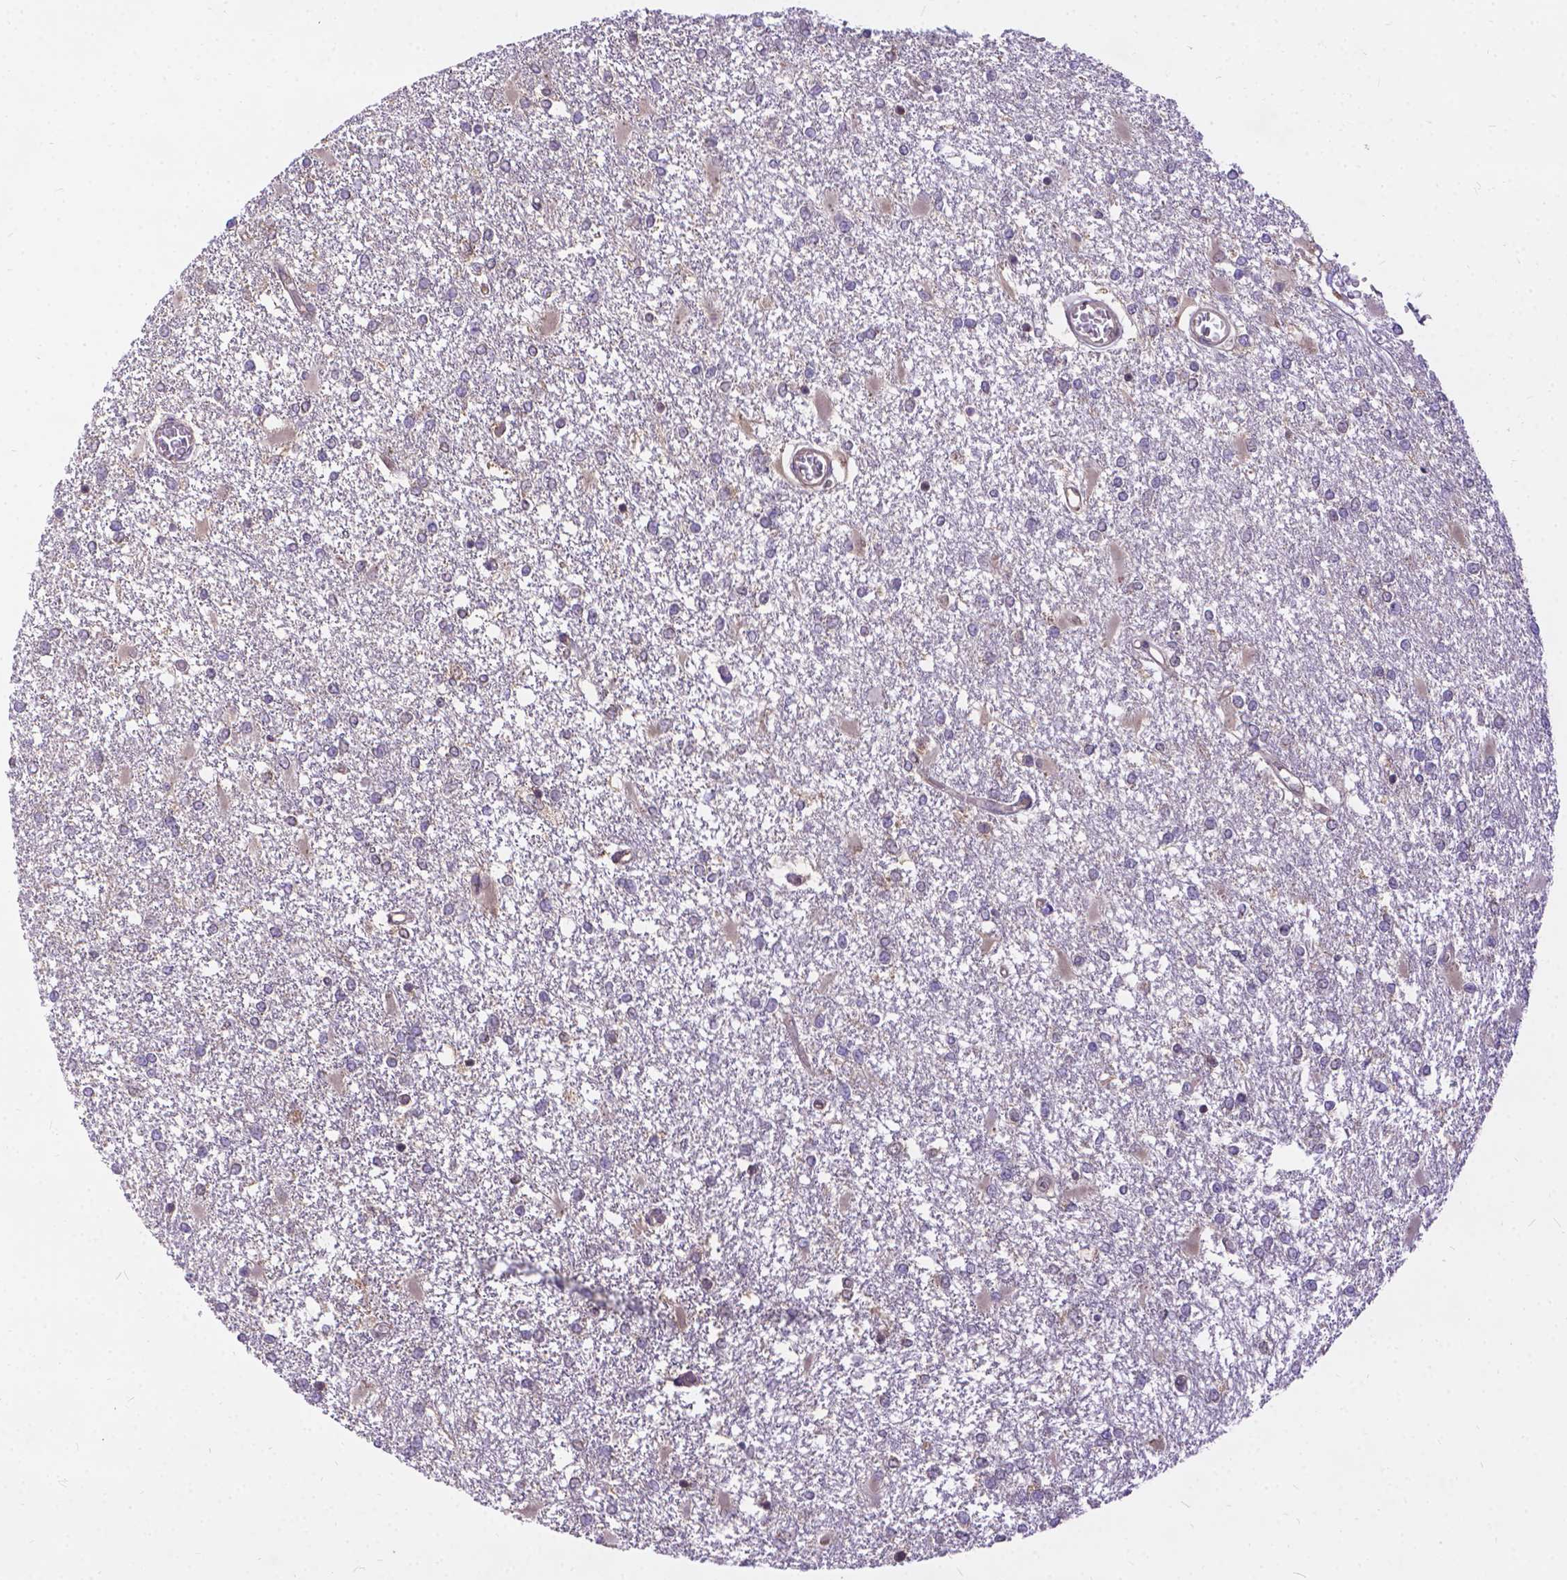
{"staining": {"intensity": "negative", "quantity": "none", "location": "none"}, "tissue": "glioma", "cell_type": "Tumor cells", "image_type": "cancer", "snomed": [{"axis": "morphology", "description": "Glioma, malignant, High grade"}, {"axis": "topography", "description": "Cerebral cortex"}], "caption": "Immunohistochemistry (IHC) of high-grade glioma (malignant) exhibits no expression in tumor cells.", "gene": "DENND6A", "patient": {"sex": "male", "age": 79}}